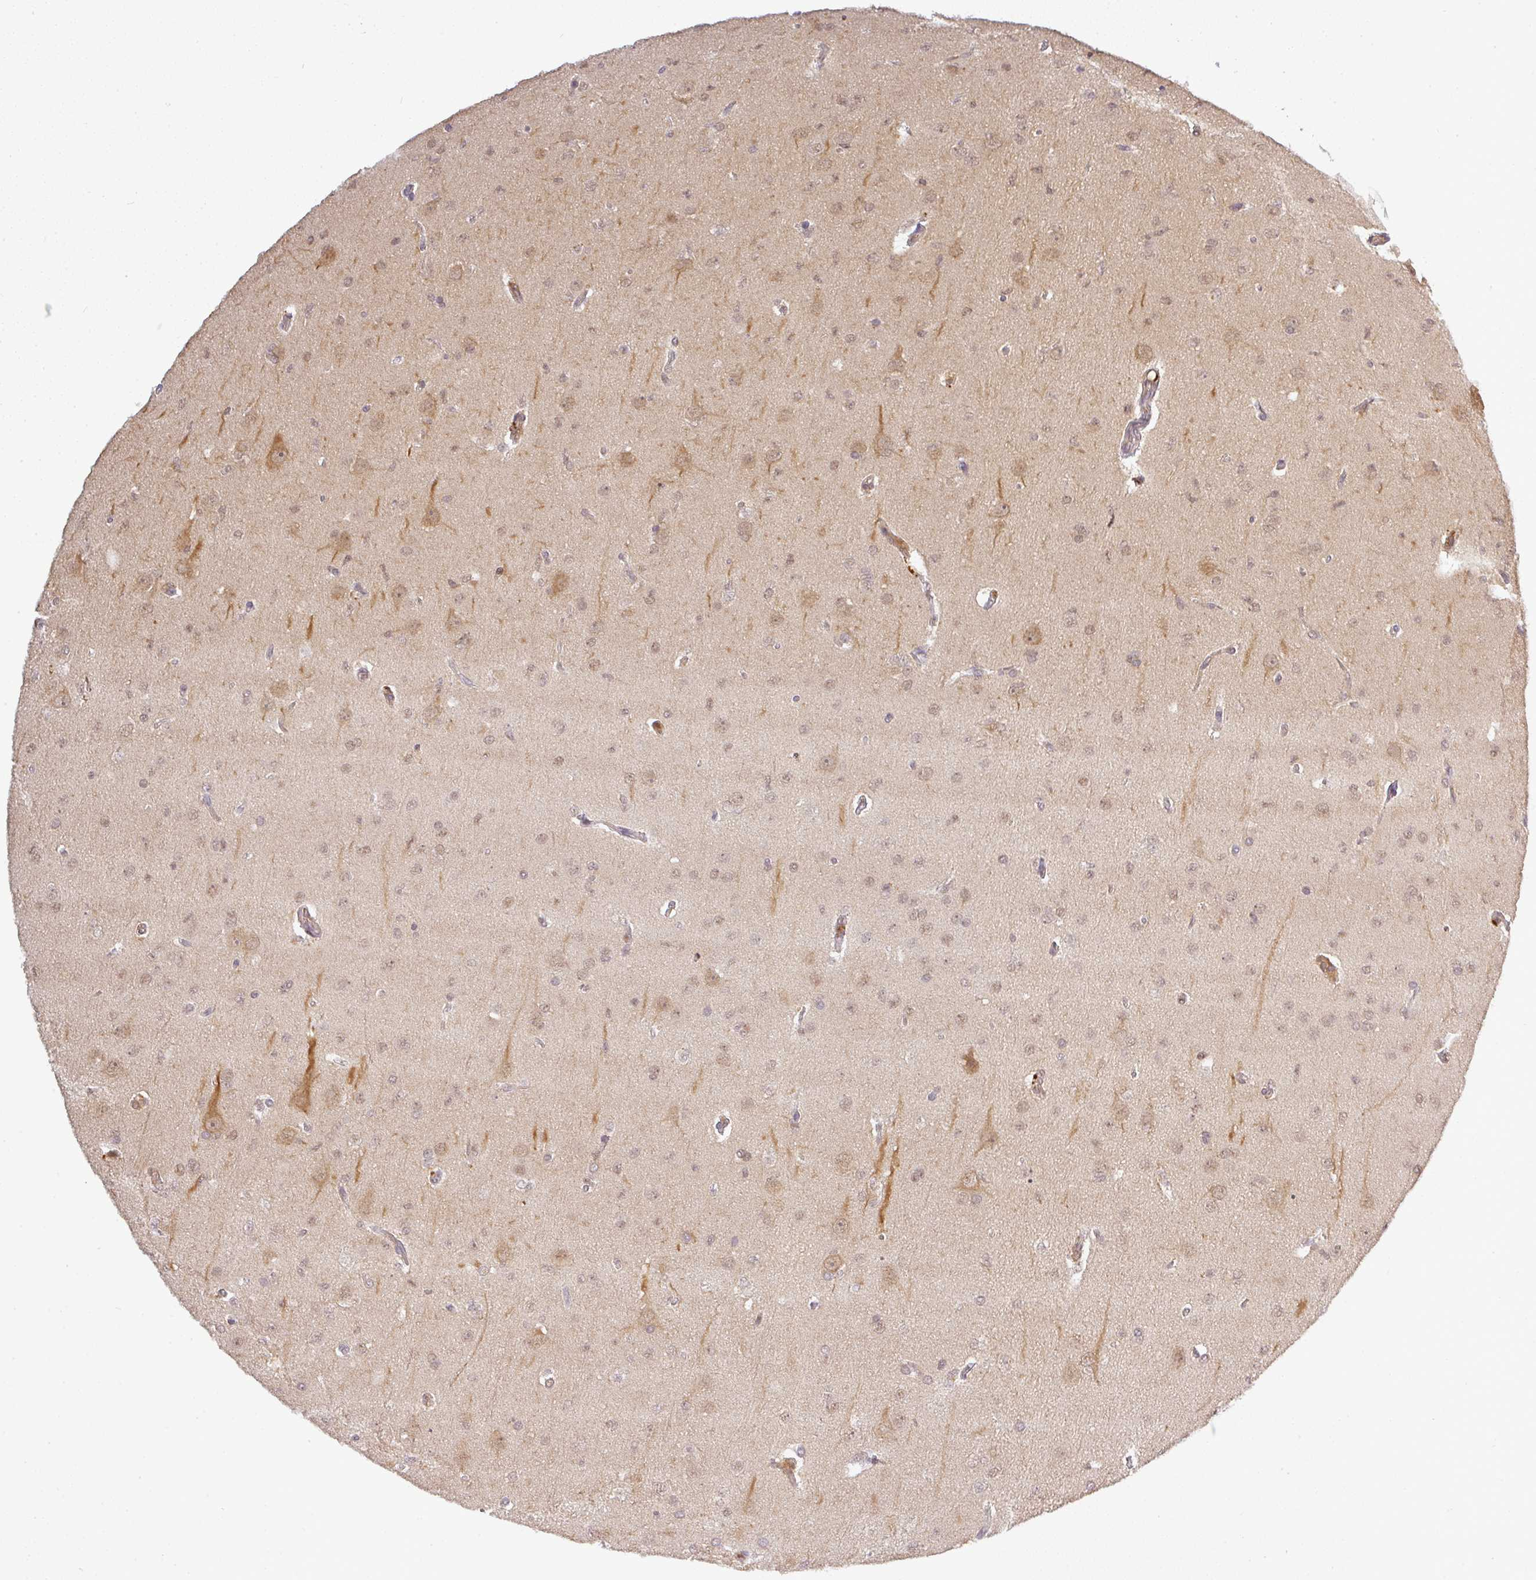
{"staining": {"intensity": "weak", "quantity": "25%-75%", "location": "cytoplasmic/membranous,nuclear"}, "tissue": "glioma", "cell_type": "Tumor cells", "image_type": "cancer", "snomed": [{"axis": "morphology", "description": "Glioma, malignant, Low grade"}, {"axis": "topography", "description": "Brain"}], "caption": "Immunohistochemical staining of human glioma reveals low levels of weak cytoplasmic/membranous and nuclear expression in approximately 25%-75% of tumor cells.", "gene": "FAM153A", "patient": {"sex": "female", "age": 33}}